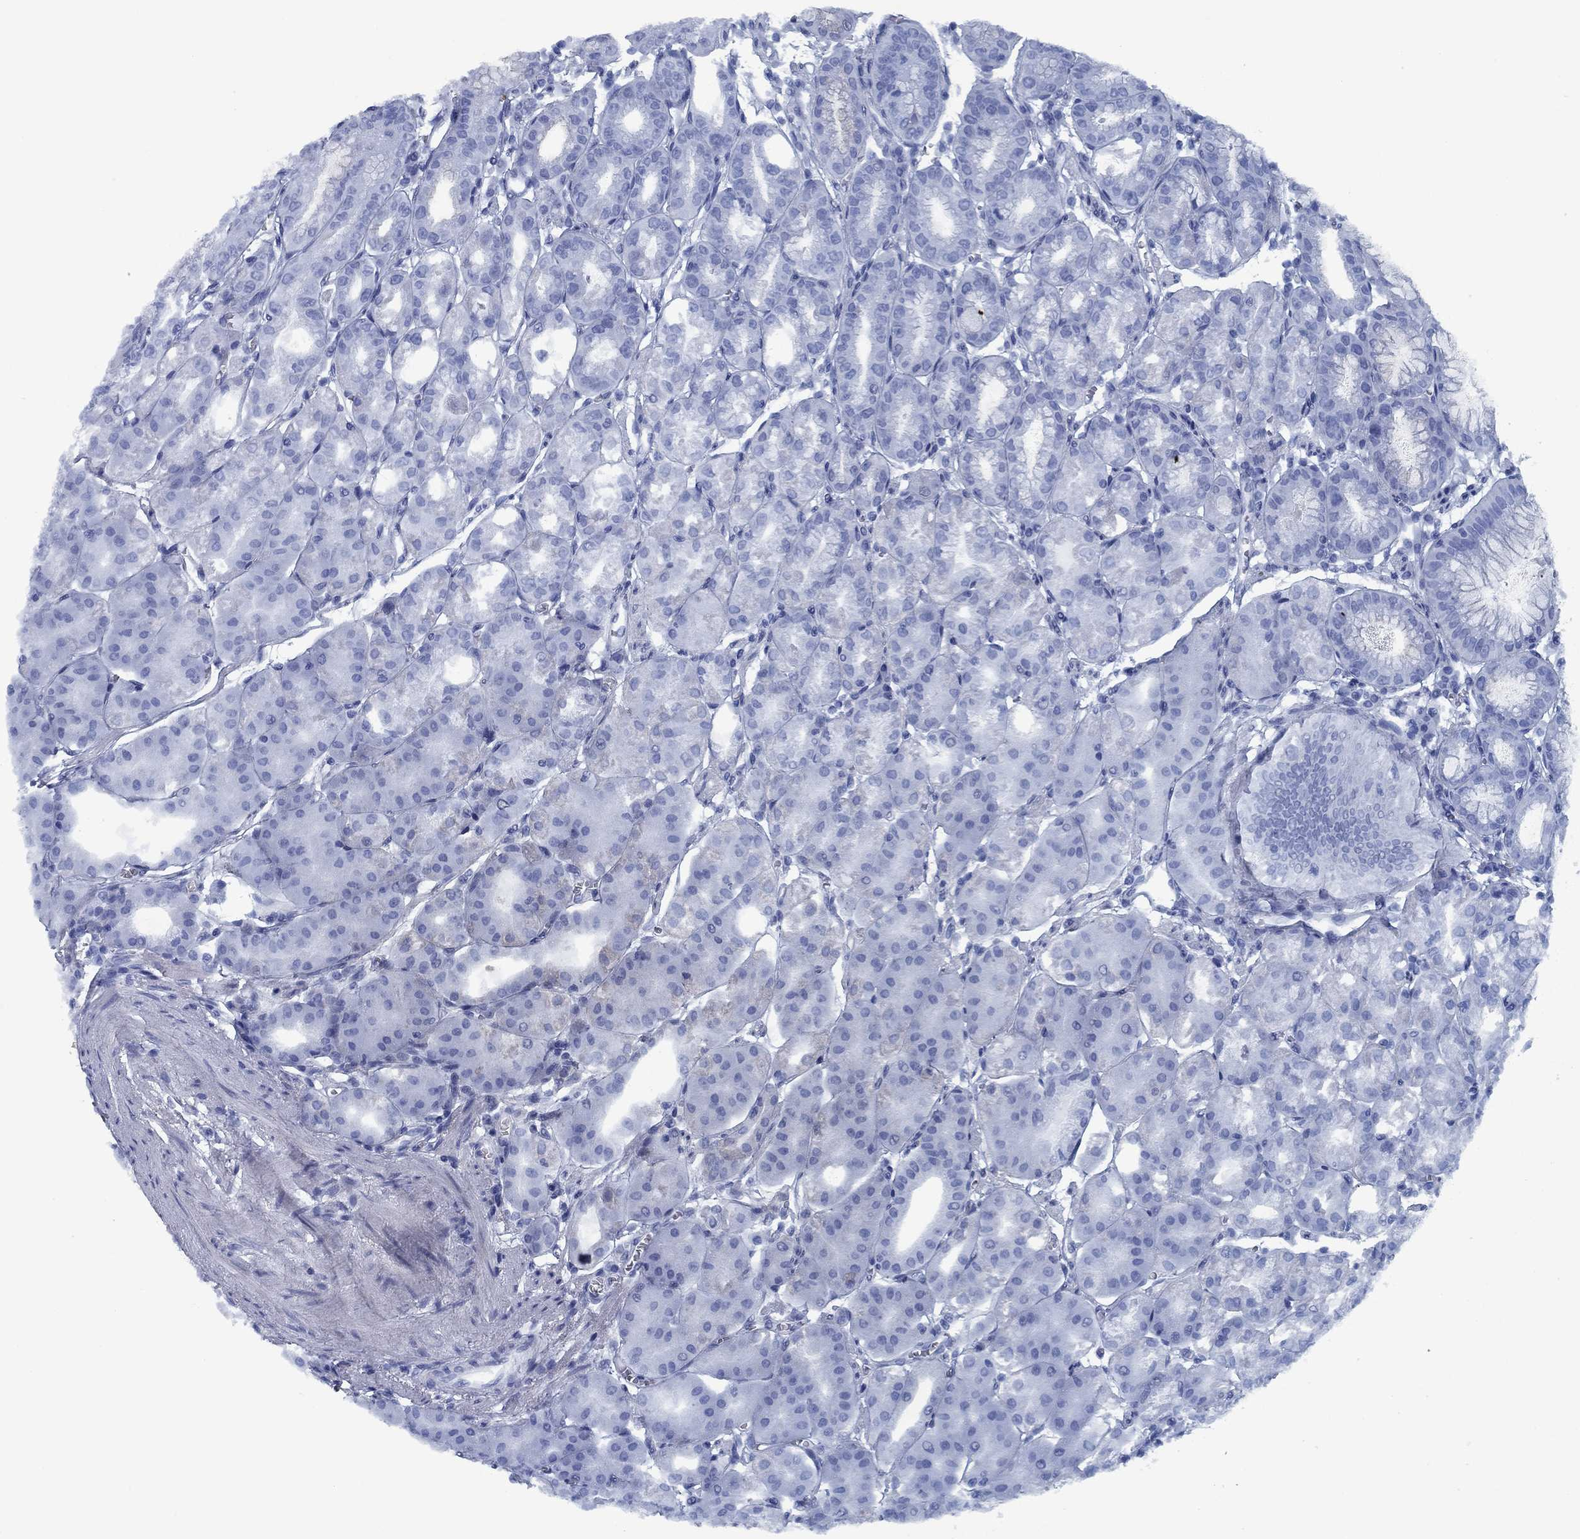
{"staining": {"intensity": "negative", "quantity": "none", "location": "none"}, "tissue": "stomach", "cell_type": "Glandular cells", "image_type": "normal", "snomed": [{"axis": "morphology", "description": "Normal tissue, NOS"}, {"axis": "topography", "description": "Stomach, lower"}], "caption": "Immunohistochemistry (IHC) photomicrograph of unremarkable stomach: human stomach stained with DAB demonstrates no significant protein positivity in glandular cells.", "gene": "PNMA8A", "patient": {"sex": "male", "age": 71}}